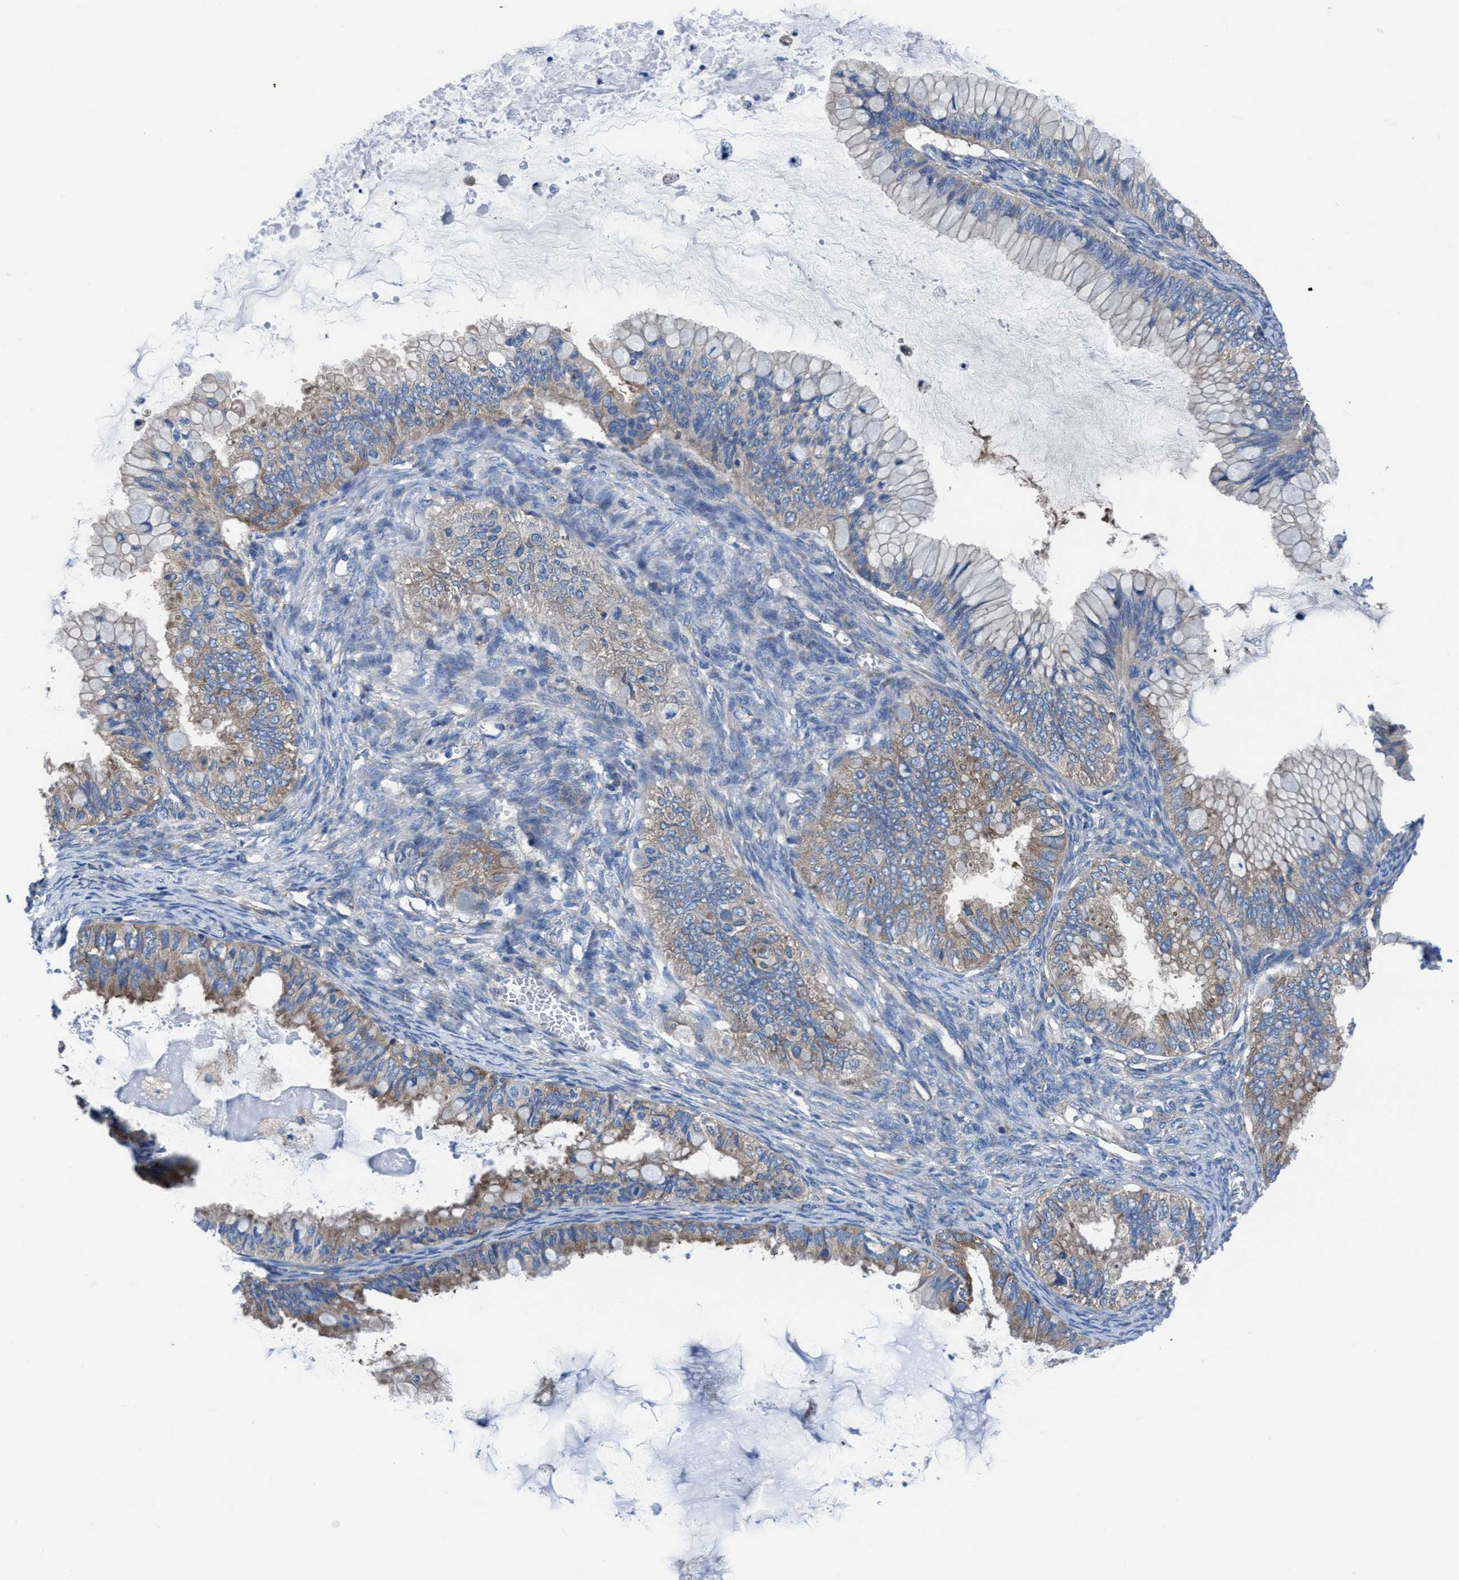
{"staining": {"intensity": "weak", "quantity": "25%-75%", "location": "cytoplasmic/membranous"}, "tissue": "ovarian cancer", "cell_type": "Tumor cells", "image_type": "cancer", "snomed": [{"axis": "morphology", "description": "Cystadenocarcinoma, mucinous, NOS"}, {"axis": "topography", "description": "Ovary"}], "caption": "Protein expression by IHC reveals weak cytoplasmic/membranous expression in approximately 25%-75% of tumor cells in ovarian mucinous cystadenocarcinoma. Nuclei are stained in blue.", "gene": "NMT1", "patient": {"sex": "female", "age": 80}}